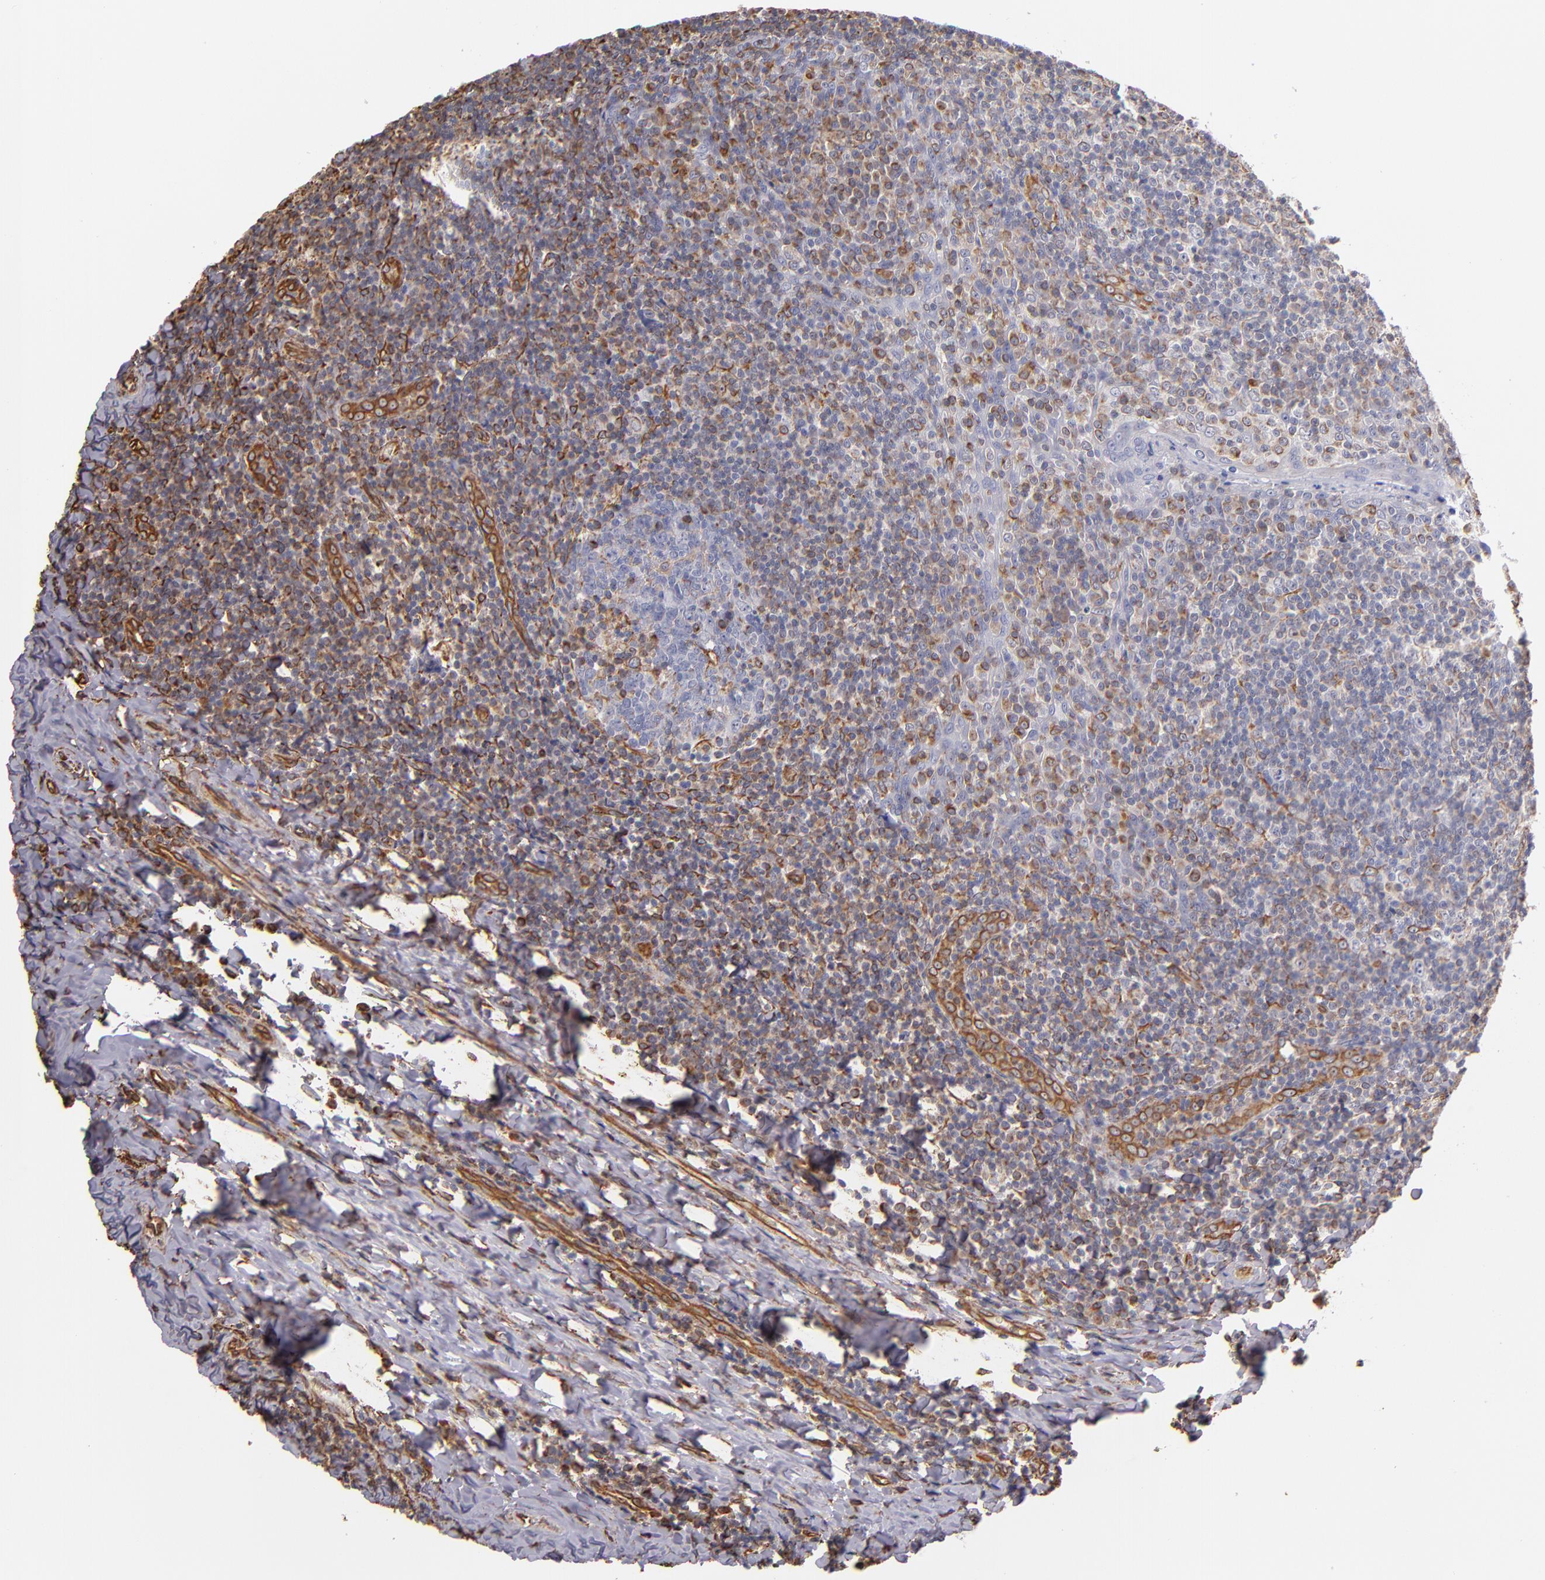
{"staining": {"intensity": "weak", "quantity": "<25%", "location": "cytoplasmic/membranous"}, "tissue": "tonsil", "cell_type": "Germinal center cells", "image_type": "normal", "snomed": [{"axis": "morphology", "description": "Normal tissue, NOS"}, {"axis": "topography", "description": "Tonsil"}], "caption": "A high-resolution micrograph shows immunohistochemistry (IHC) staining of normal tonsil, which exhibits no significant expression in germinal center cells. (DAB (3,3'-diaminobenzidine) IHC with hematoxylin counter stain).", "gene": "ABCC1", "patient": {"sex": "male", "age": 31}}